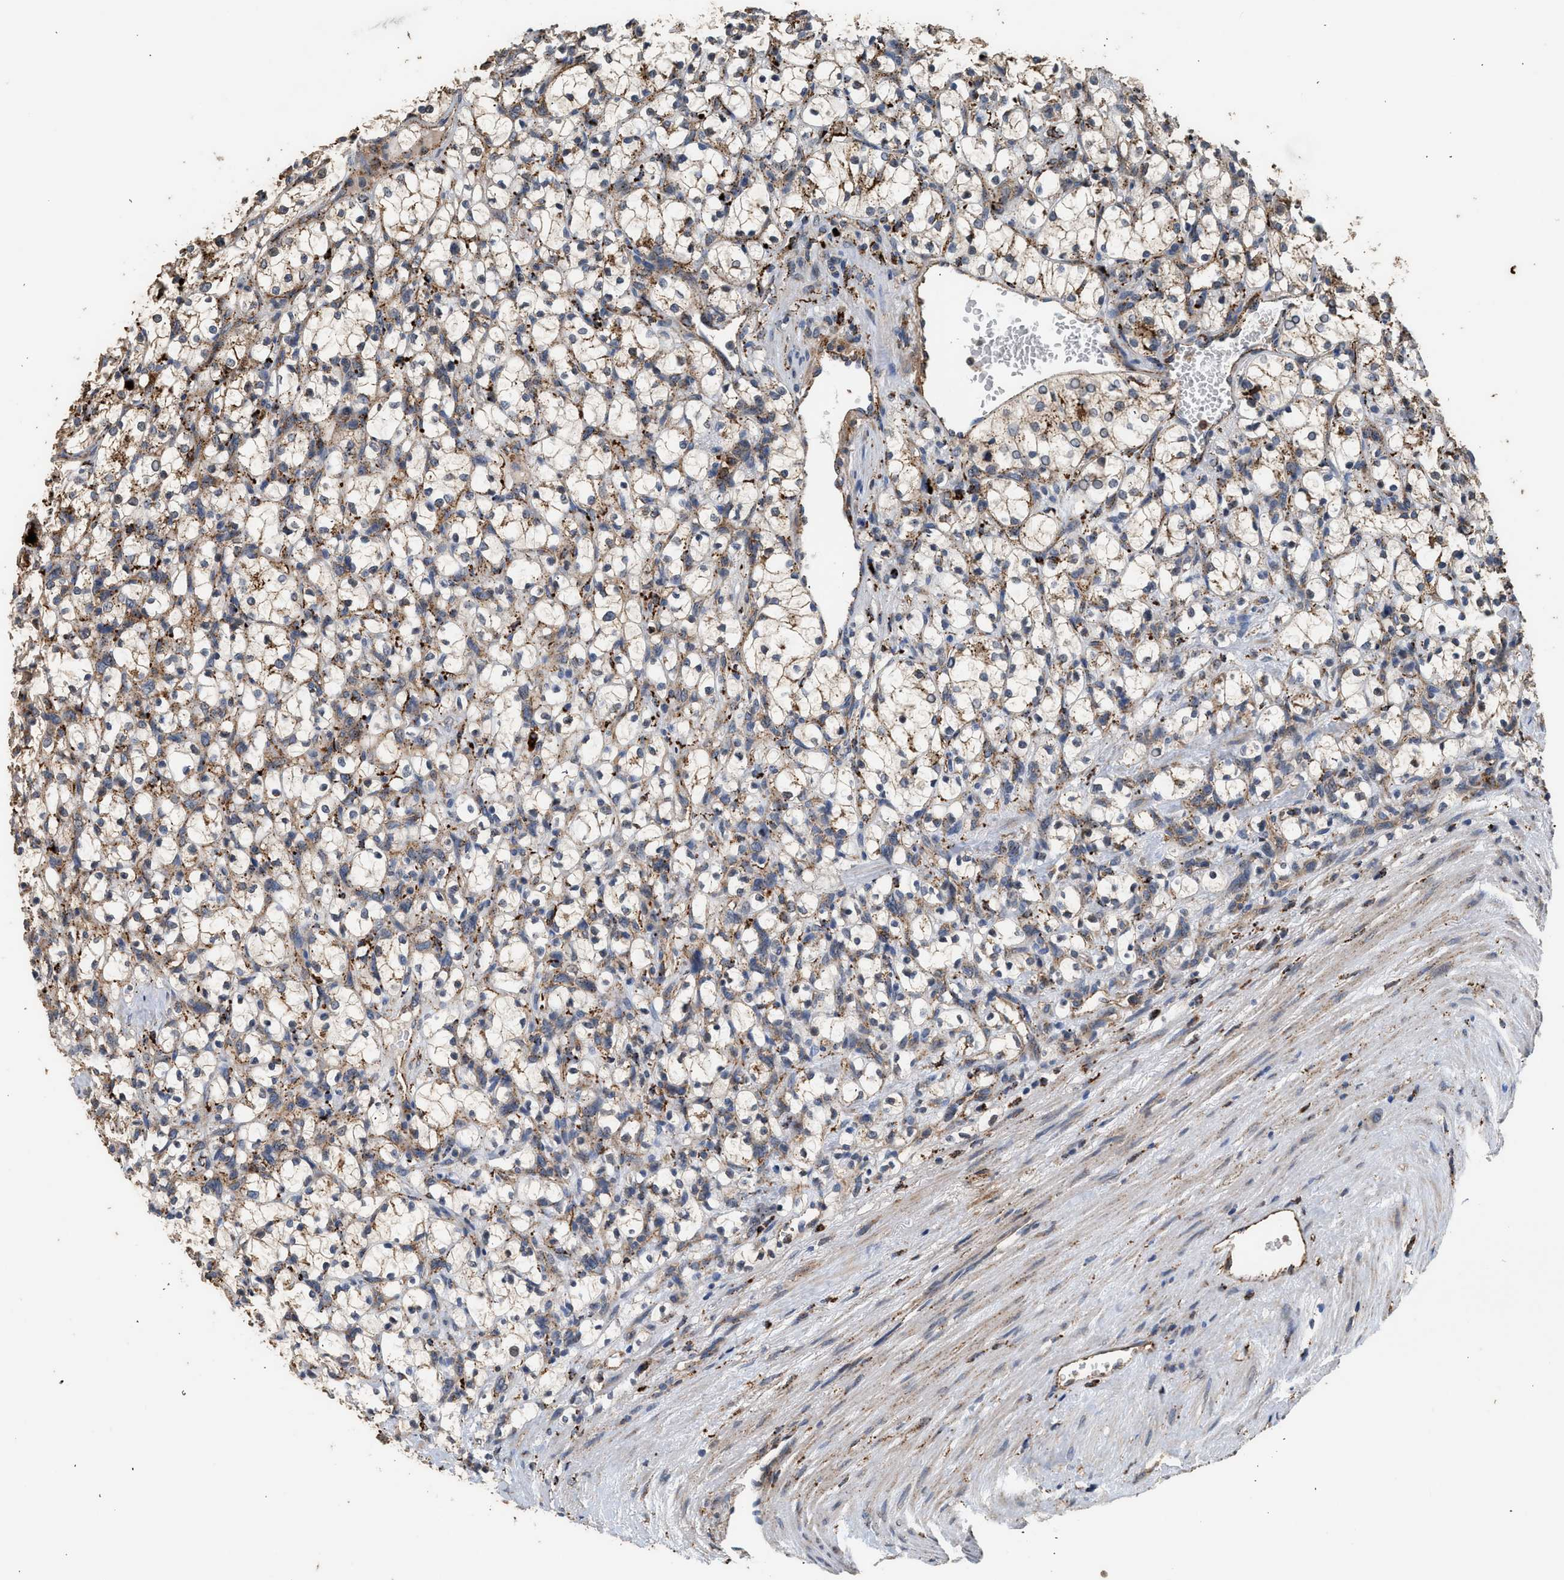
{"staining": {"intensity": "moderate", "quantity": "25%-75%", "location": "cytoplasmic/membranous"}, "tissue": "renal cancer", "cell_type": "Tumor cells", "image_type": "cancer", "snomed": [{"axis": "morphology", "description": "Adenocarcinoma, NOS"}, {"axis": "topography", "description": "Kidney"}], "caption": "IHC (DAB (3,3'-diaminobenzidine)) staining of renal cancer (adenocarcinoma) reveals moderate cytoplasmic/membranous protein positivity in approximately 25%-75% of tumor cells.", "gene": "CTSV", "patient": {"sex": "female", "age": 69}}